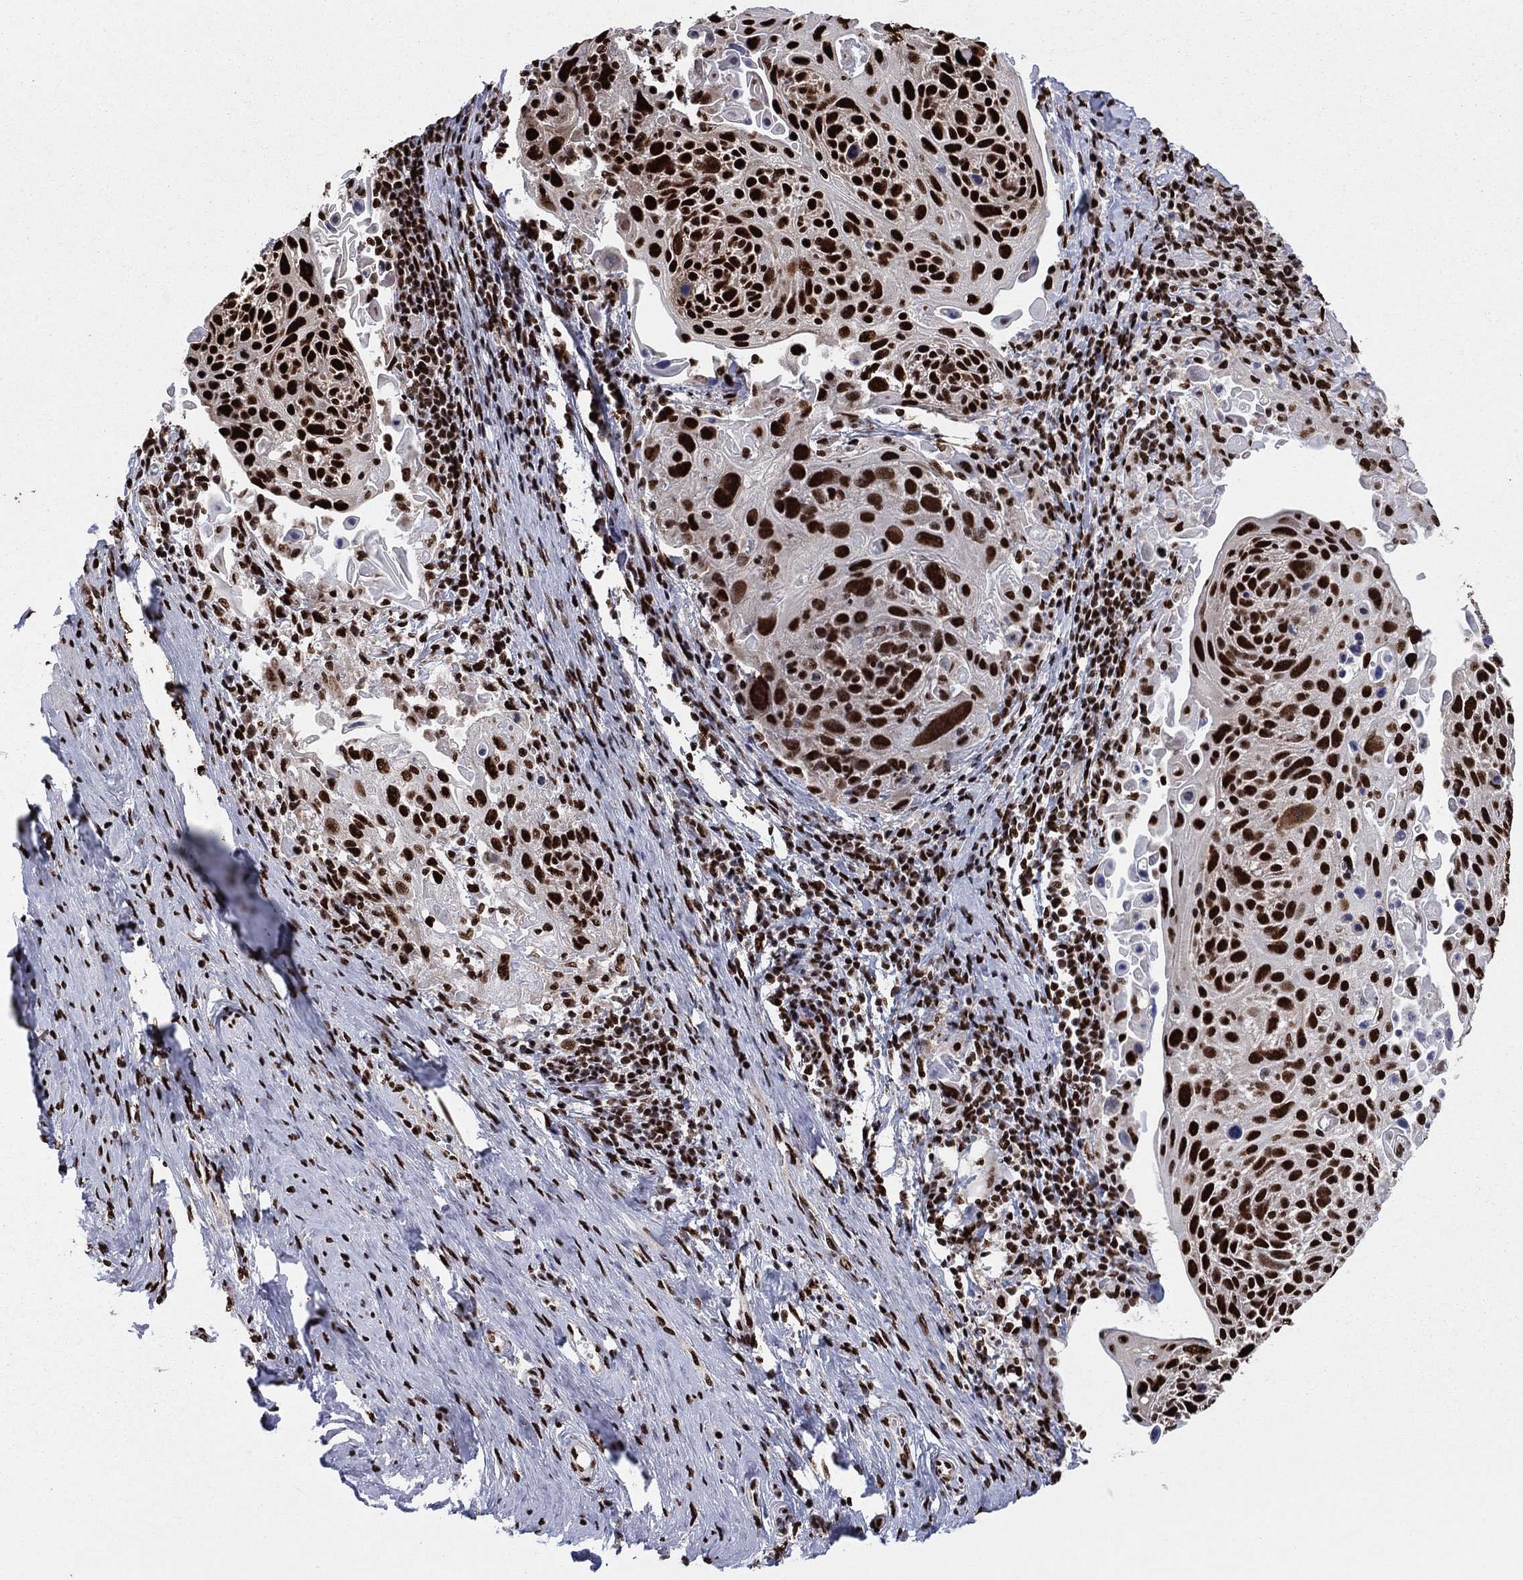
{"staining": {"intensity": "strong", "quantity": ">75%", "location": "nuclear"}, "tissue": "cervical cancer", "cell_type": "Tumor cells", "image_type": "cancer", "snomed": [{"axis": "morphology", "description": "Squamous cell carcinoma, NOS"}, {"axis": "topography", "description": "Cervix"}], "caption": "Protein staining of squamous cell carcinoma (cervical) tissue reveals strong nuclear positivity in approximately >75% of tumor cells.", "gene": "TP53BP1", "patient": {"sex": "female", "age": 61}}